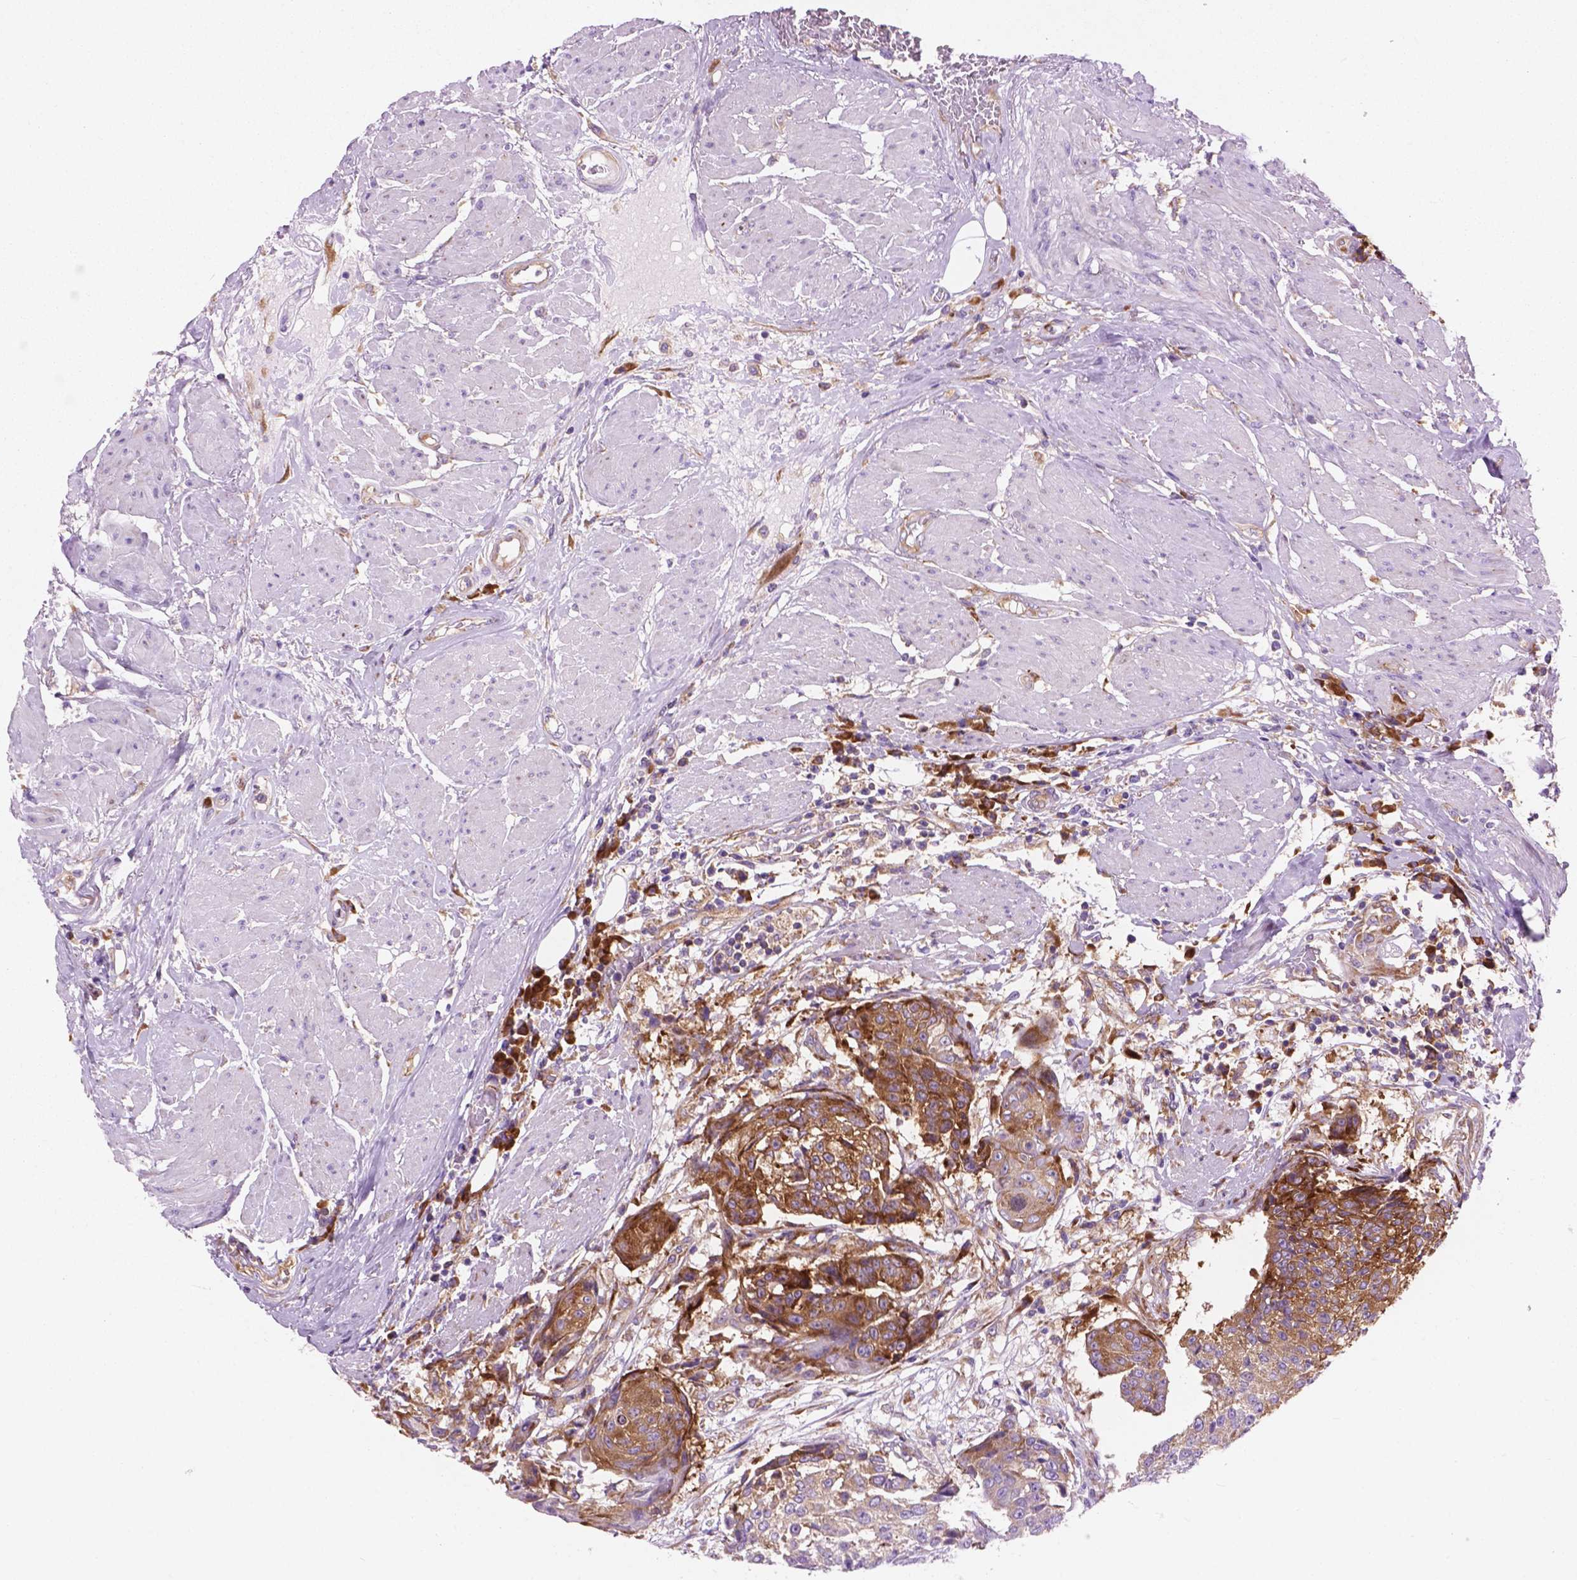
{"staining": {"intensity": "moderate", "quantity": ">75%", "location": "cytoplasmic/membranous"}, "tissue": "urothelial cancer", "cell_type": "Tumor cells", "image_type": "cancer", "snomed": [{"axis": "morphology", "description": "Urothelial carcinoma, High grade"}, {"axis": "topography", "description": "Urinary bladder"}], "caption": "DAB (3,3'-diaminobenzidine) immunohistochemical staining of human urothelial carcinoma (high-grade) demonstrates moderate cytoplasmic/membranous protein positivity in about >75% of tumor cells.", "gene": "RPL37A", "patient": {"sex": "female", "age": 63}}